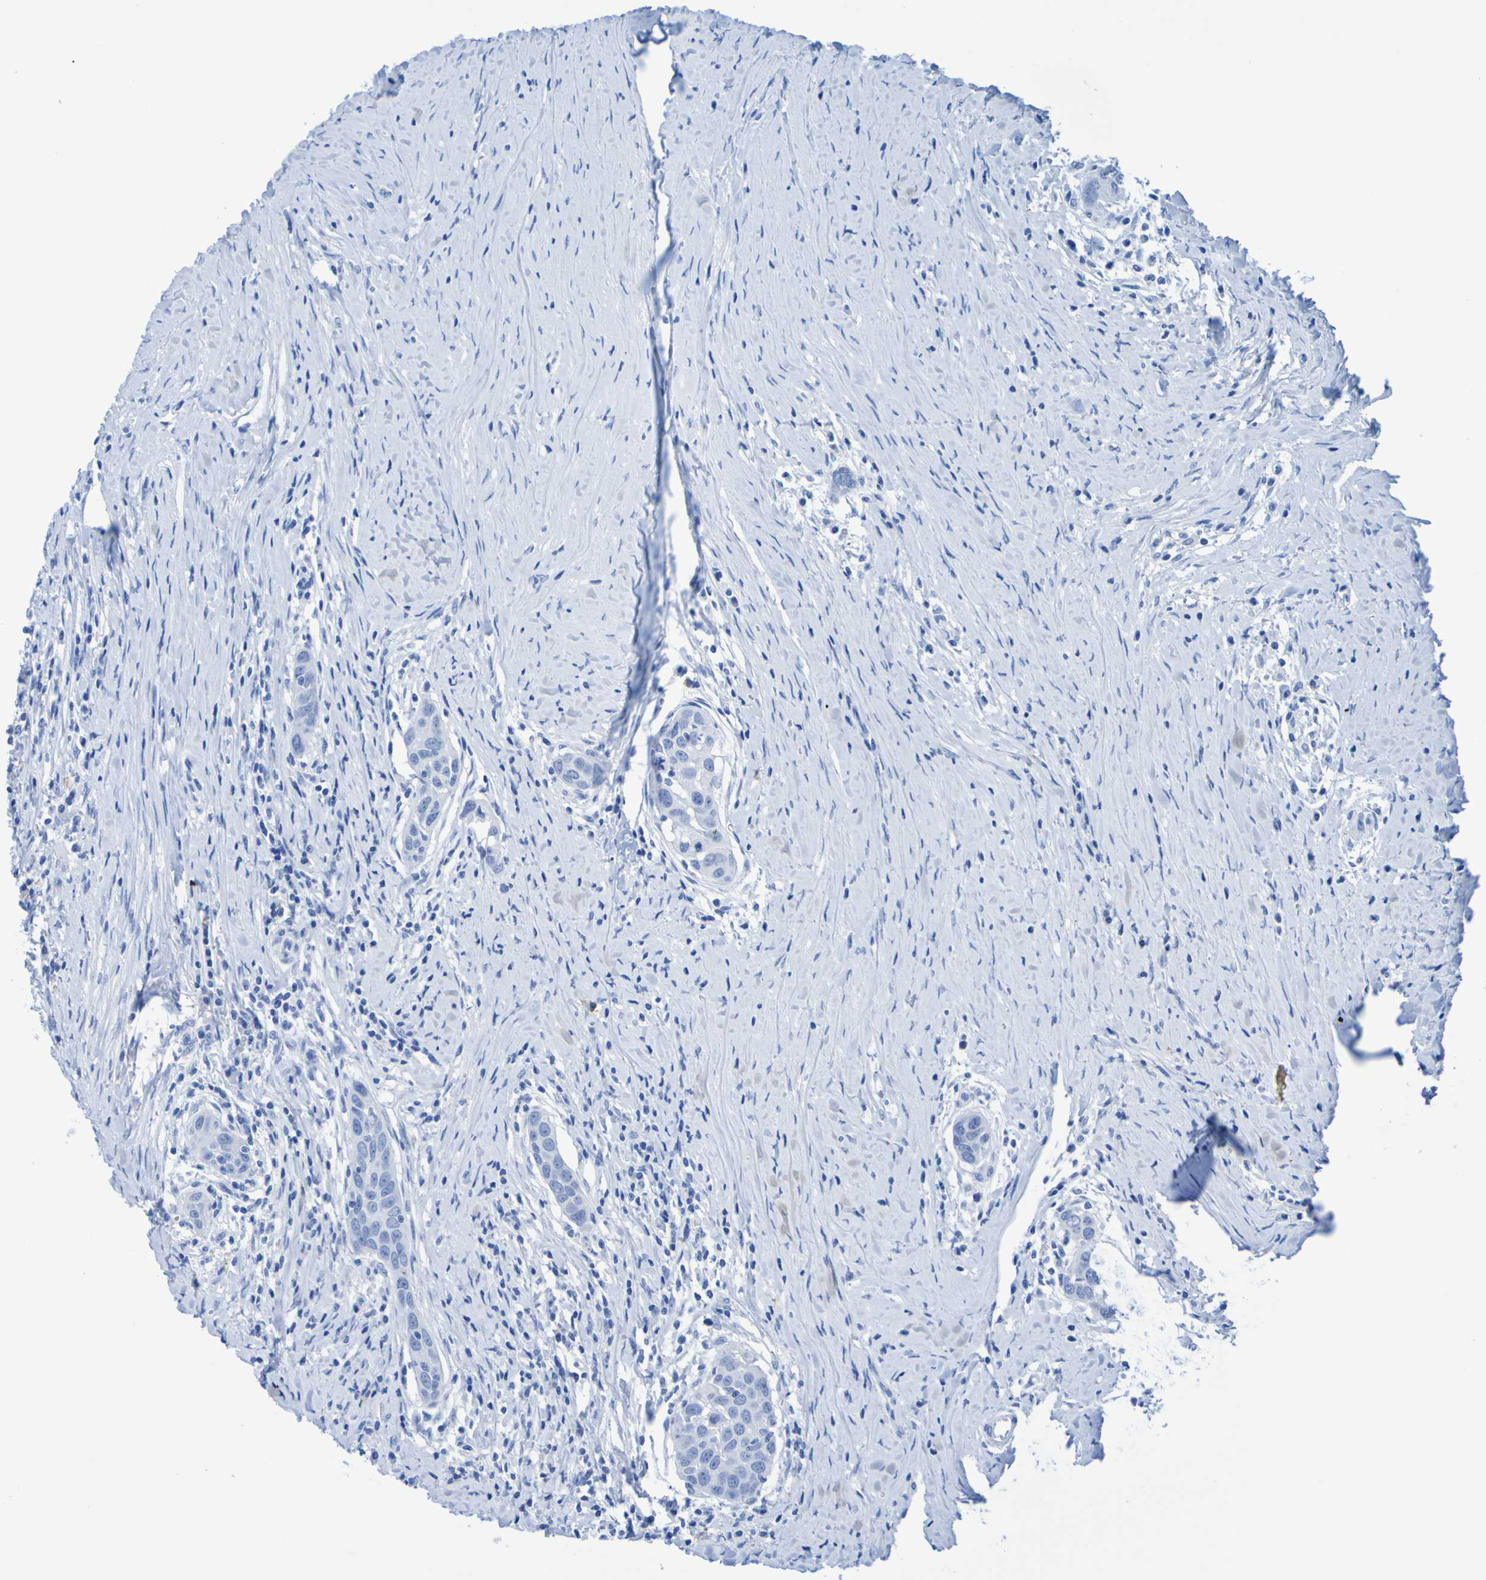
{"staining": {"intensity": "negative", "quantity": "none", "location": "none"}, "tissue": "head and neck cancer", "cell_type": "Tumor cells", "image_type": "cancer", "snomed": [{"axis": "morphology", "description": "Squamous cell carcinoma, NOS"}, {"axis": "topography", "description": "Oral tissue"}, {"axis": "topography", "description": "Head-Neck"}], "caption": "High power microscopy photomicrograph of an IHC histopathology image of head and neck squamous cell carcinoma, revealing no significant staining in tumor cells.", "gene": "DPEP1", "patient": {"sex": "female", "age": 50}}